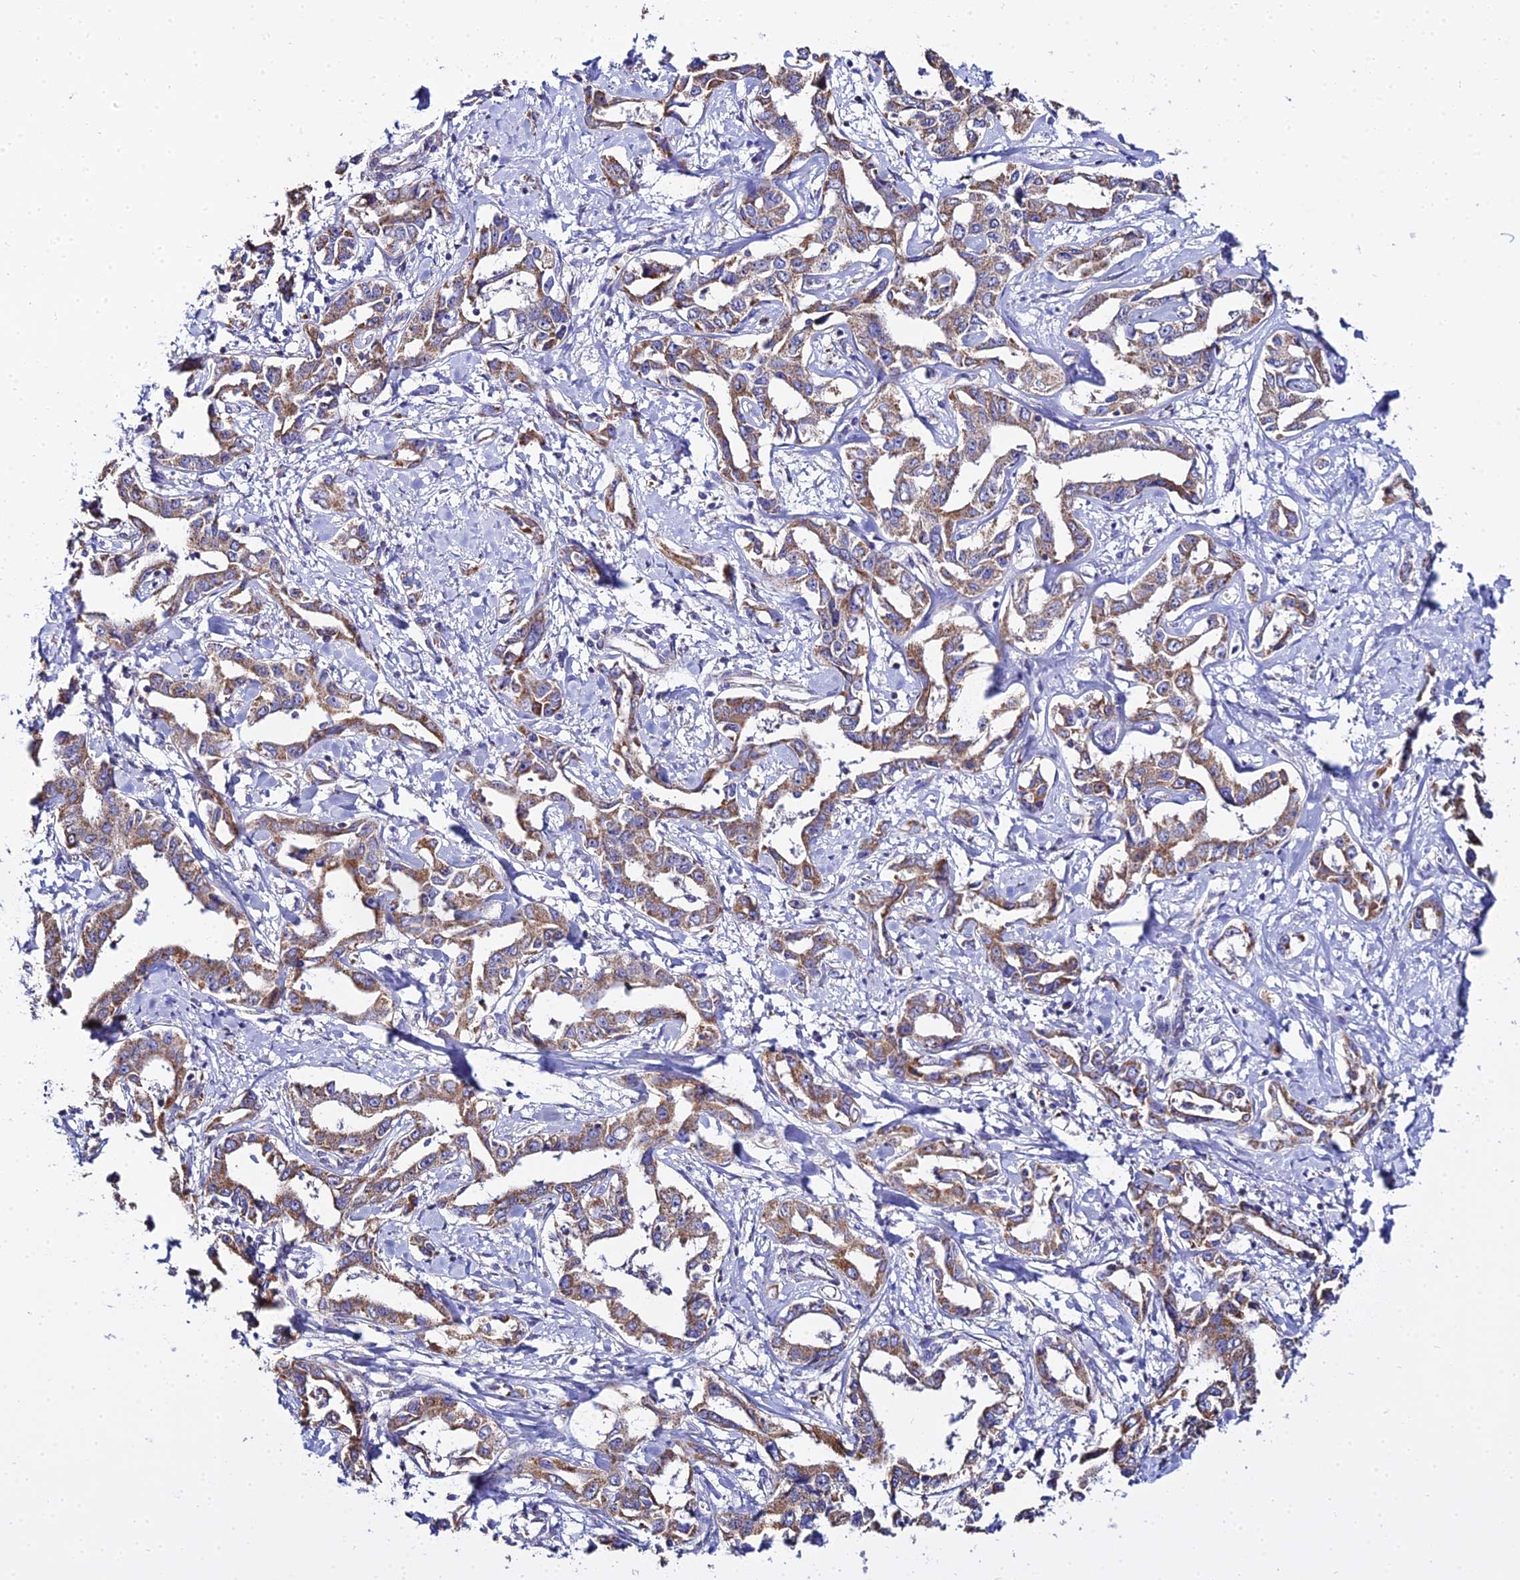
{"staining": {"intensity": "moderate", "quantity": ">75%", "location": "cytoplasmic/membranous"}, "tissue": "liver cancer", "cell_type": "Tumor cells", "image_type": "cancer", "snomed": [{"axis": "morphology", "description": "Cholangiocarcinoma"}, {"axis": "topography", "description": "Liver"}], "caption": "Immunohistochemistry (IHC) (DAB (3,3'-diaminobenzidine)) staining of human liver cancer (cholangiocarcinoma) shows moderate cytoplasmic/membranous protein positivity in about >75% of tumor cells.", "gene": "TYW5", "patient": {"sex": "male", "age": 59}}